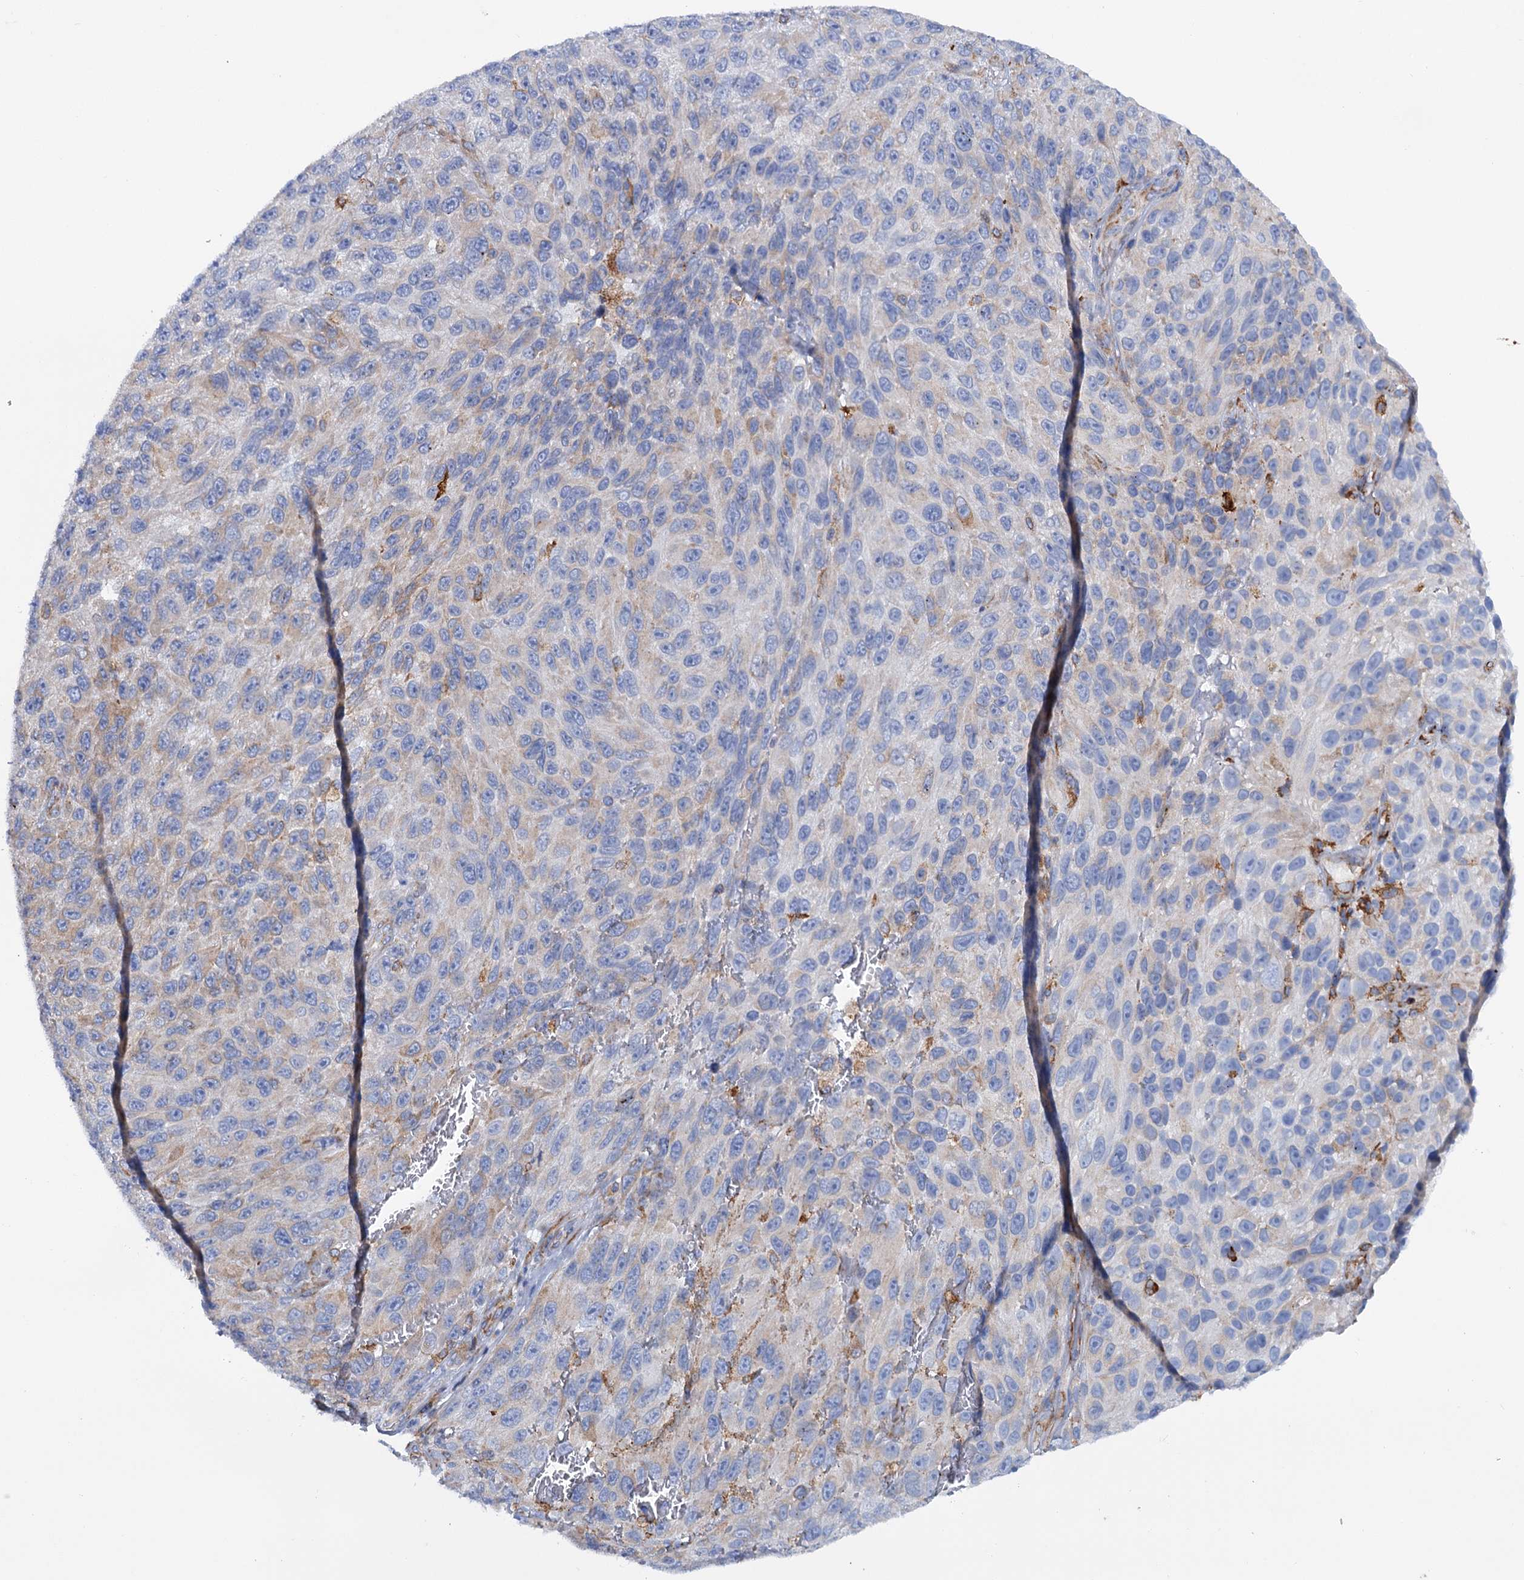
{"staining": {"intensity": "weak", "quantity": "25%-75%", "location": "cytoplasmic/membranous"}, "tissue": "melanoma", "cell_type": "Tumor cells", "image_type": "cancer", "snomed": [{"axis": "morphology", "description": "Normal tissue, NOS"}, {"axis": "morphology", "description": "Malignant melanoma, NOS"}, {"axis": "topography", "description": "Skin"}], "caption": "Immunohistochemical staining of human melanoma reveals low levels of weak cytoplasmic/membranous protein positivity in approximately 25%-75% of tumor cells.", "gene": "SHE", "patient": {"sex": "female", "age": 96}}